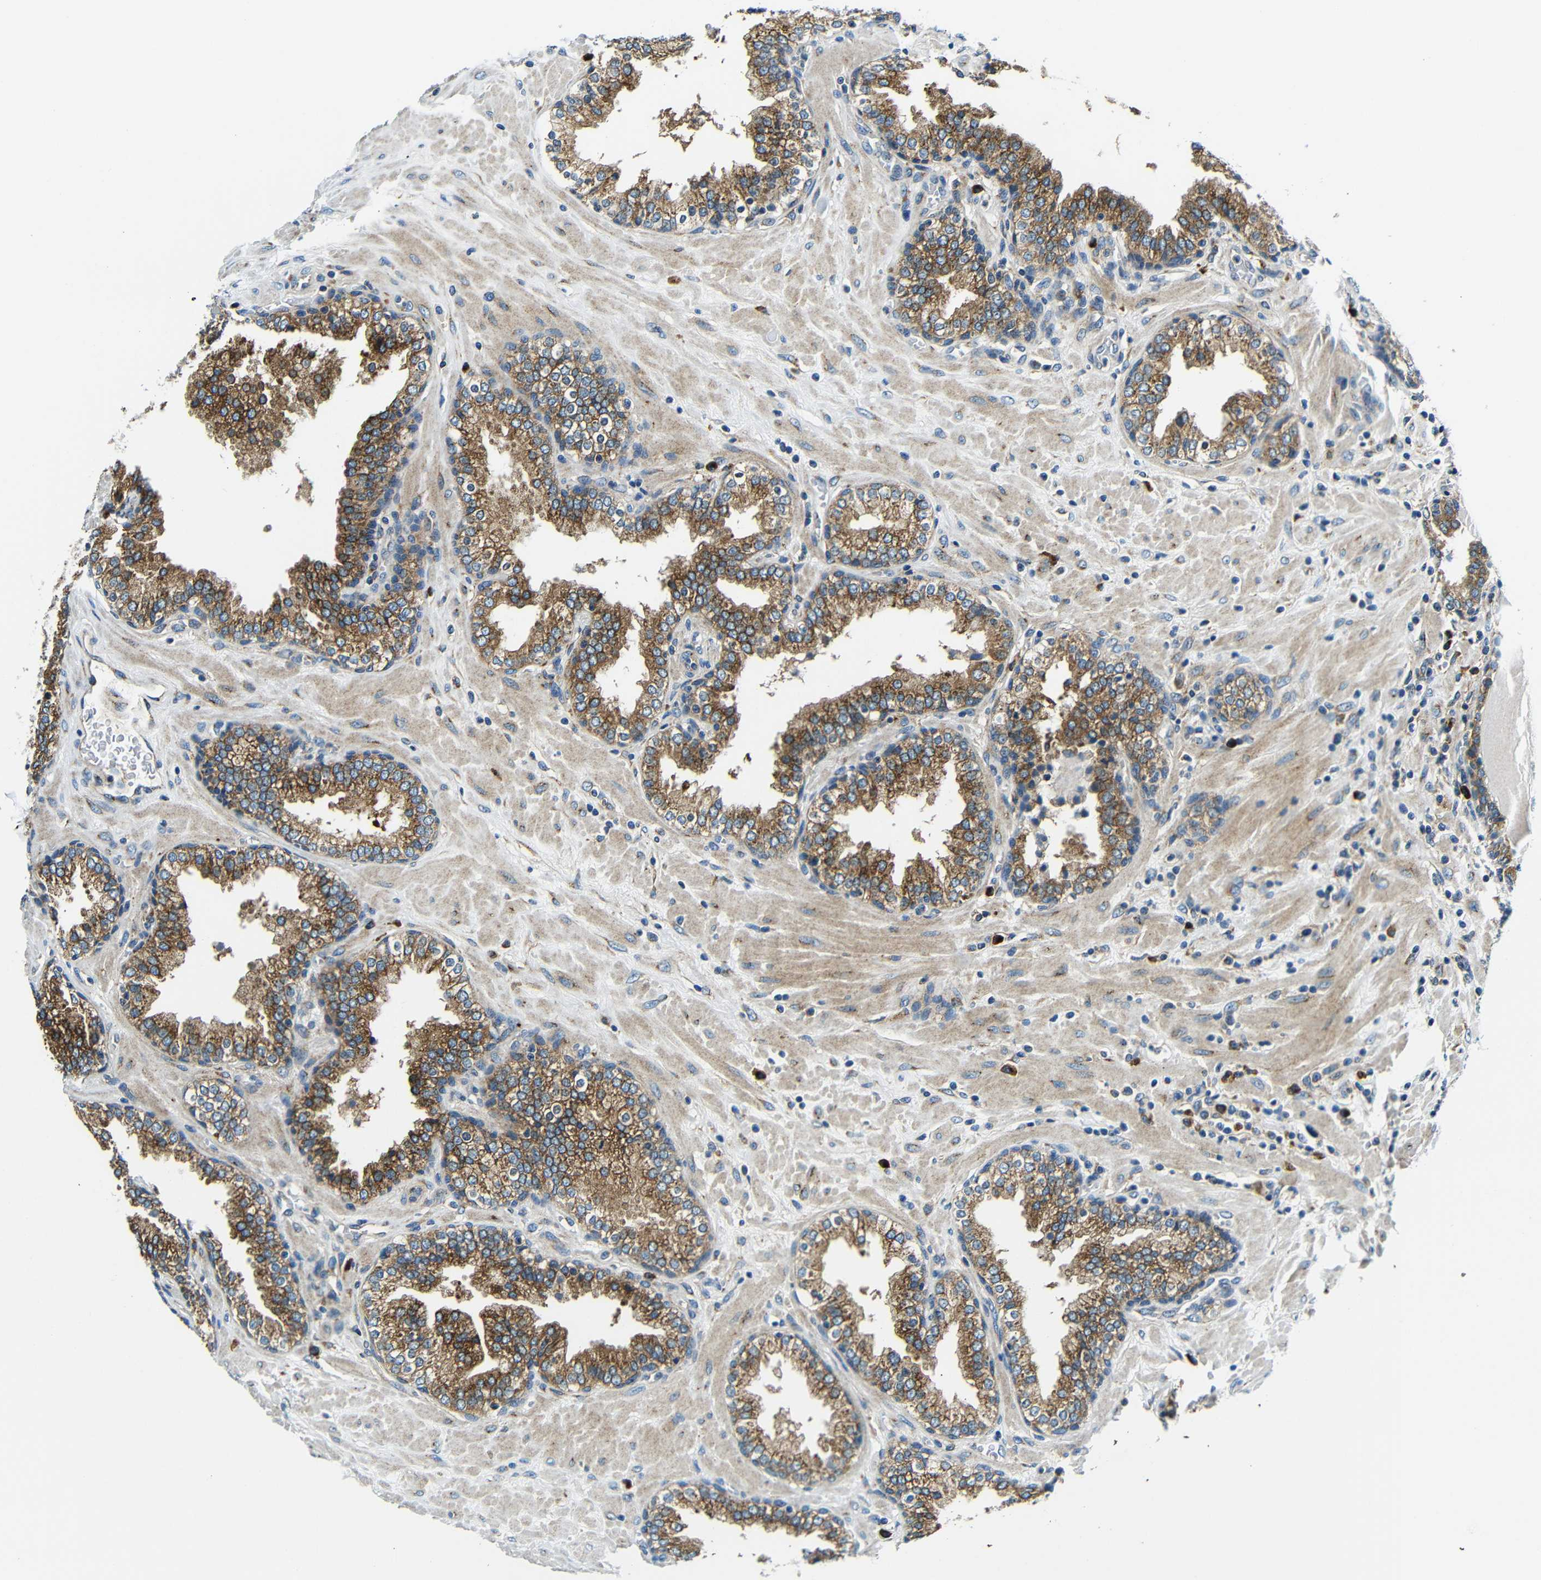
{"staining": {"intensity": "moderate", "quantity": ">75%", "location": "cytoplasmic/membranous"}, "tissue": "prostate", "cell_type": "Glandular cells", "image_type": "normal", "snomed": [{"axis": "morphology", "description": "Normal tissue, NOS"}, {"axis": "topography", "description": "Prostate"}], "caption": "Immunohistochemistry (IHC) micrograph of unremarkable prostate stained for a protein (brown), which exhibits medium levels of moderate cytoplasmic/membranous expression in about >75% of glandular cells.", "gene": "USO1", "patient": {"sex": "male", "age": 51}}